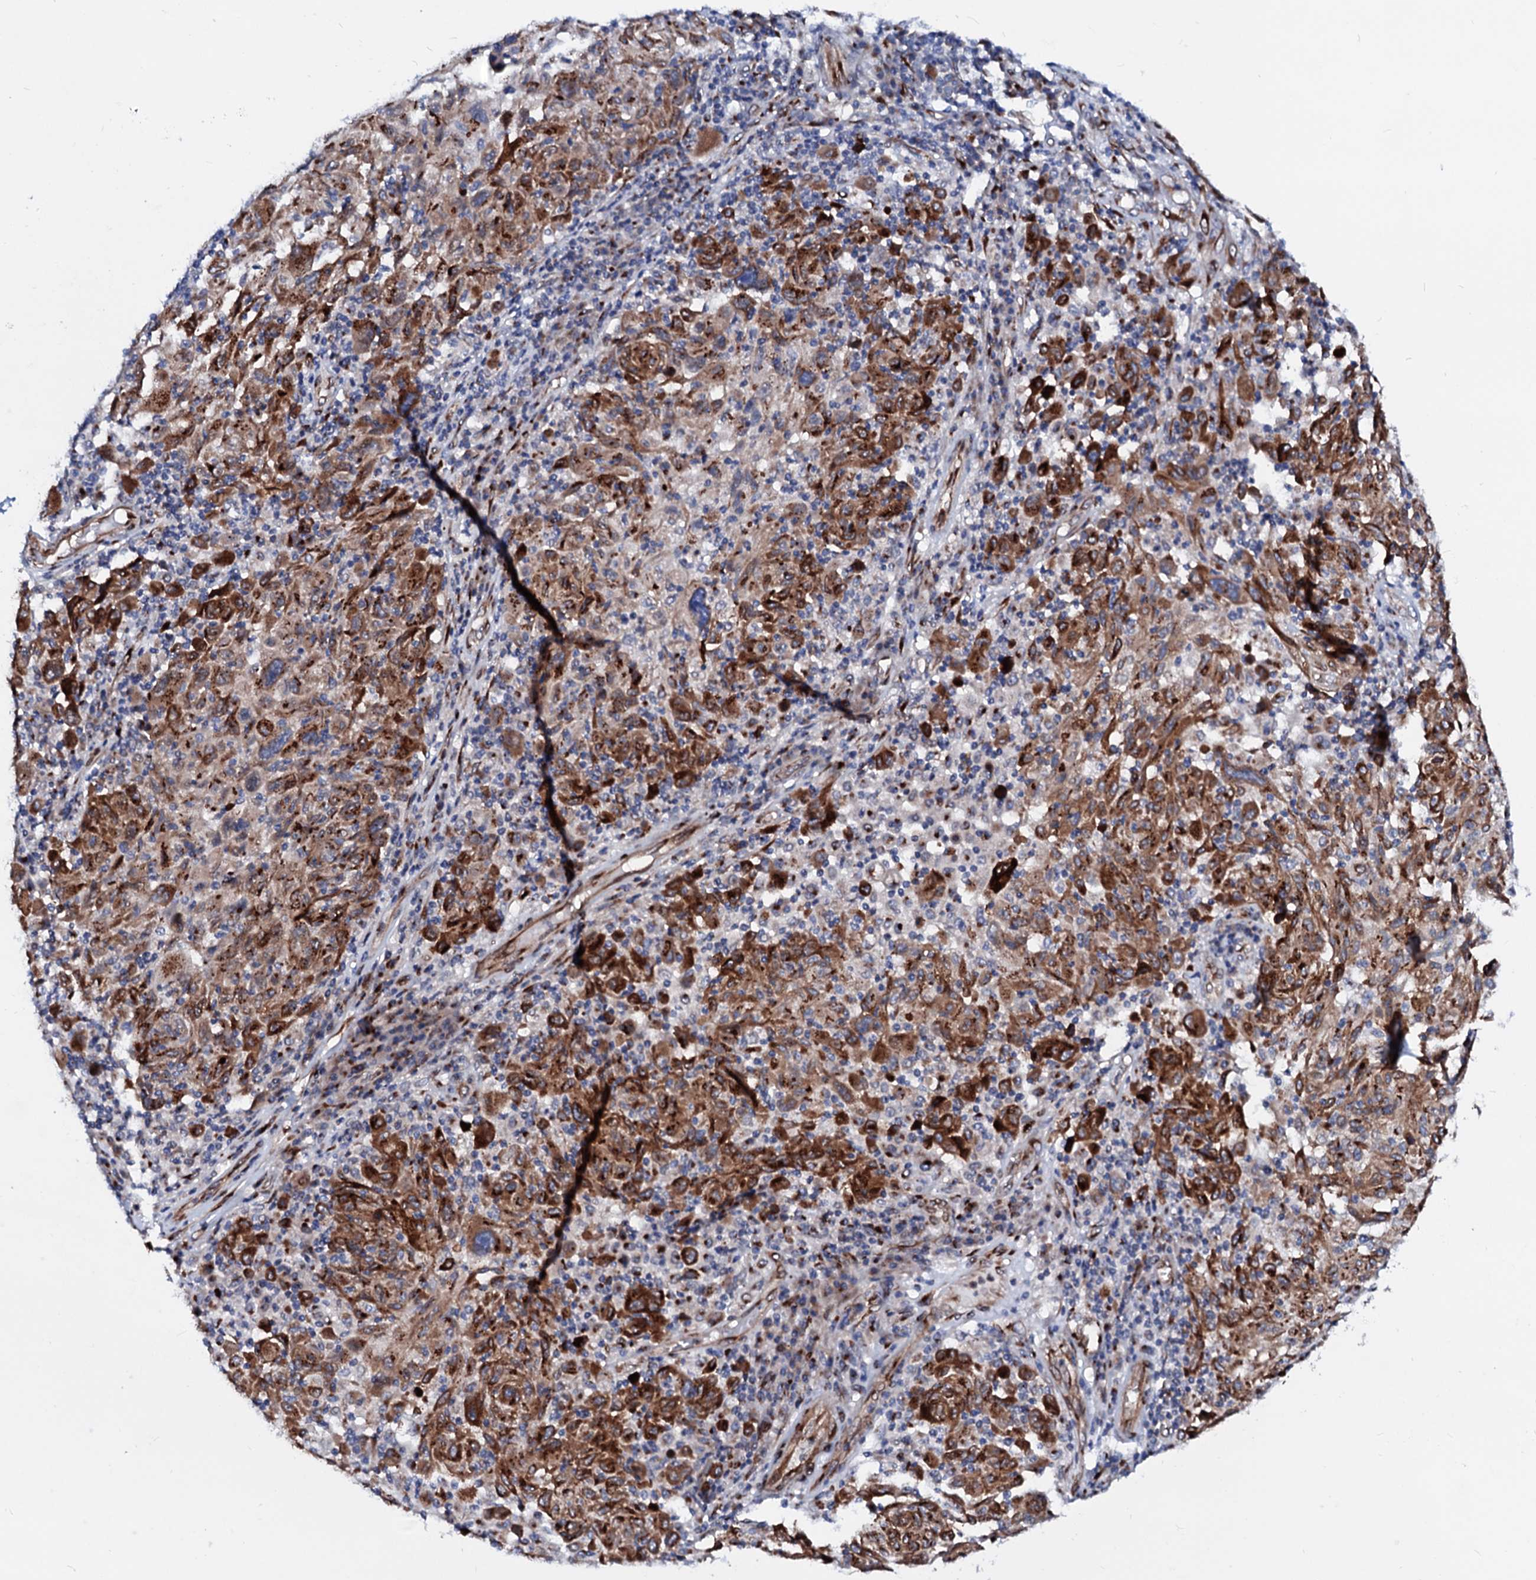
{"staining": {"intensity": "moderate", "quantity": ">75%", "location": "cytoplasmic/membranous"}, "tissue": "melanoma", "cell_type": "Tumor cells", "image_type": "cancer", "snomed": [{"axis": "morphology", "description": "Malignant melanoma, NOS"}, {"axis": "topography", "description": "Skin"}], "caption": "Immunohistochemistry (DAB) staining of human melanoma shows moderate cytoplasmic/membranous protein expression in about >75% of tumor cells.", "gene": "TMCO3", "patient": {"sex": "male", "age": 53}}